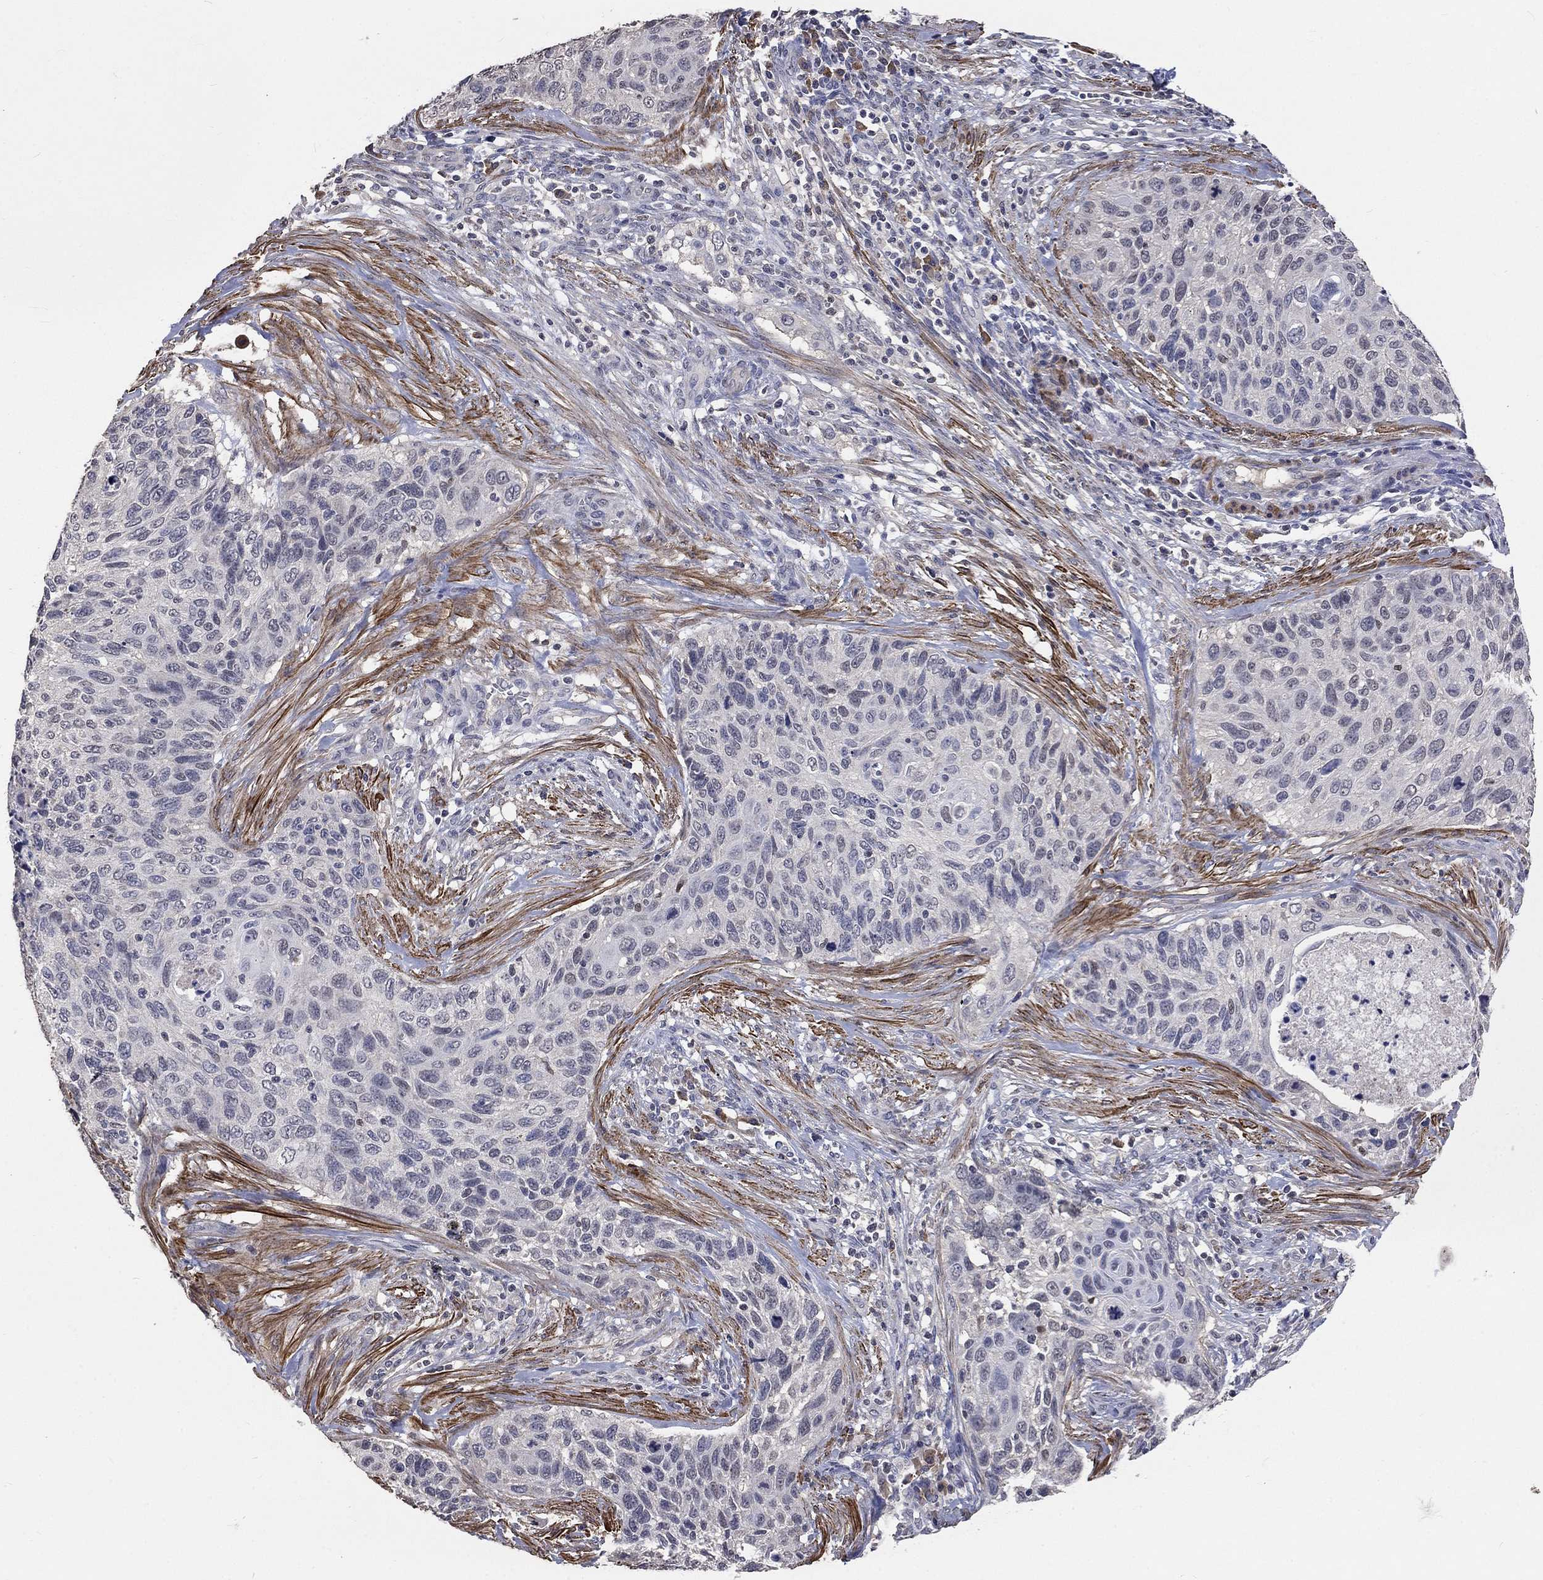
{"staining": {"intensity": "negative", "quantity": "none", "location": "none"}, "tissue": "cervical cancer", "cell_type": "Tumor cells", "image_type": "cancer", "snomed": [{"axis": "morphology", "description": "Squamous cell carcinoma, NOS"}, {"axis": "topography", "description": "Cervix"}], "caption": "Immunohistochemistry (IHC) photomicrograph of neoplastic tissue: human cervical squamous cell carcinoma stained with DAB (3,3'-diaminobenzidine) shows no significant protein staining in tumor cells.", "gene": "ZBTB18", "patient": {"sex": "female", "age": 70}}